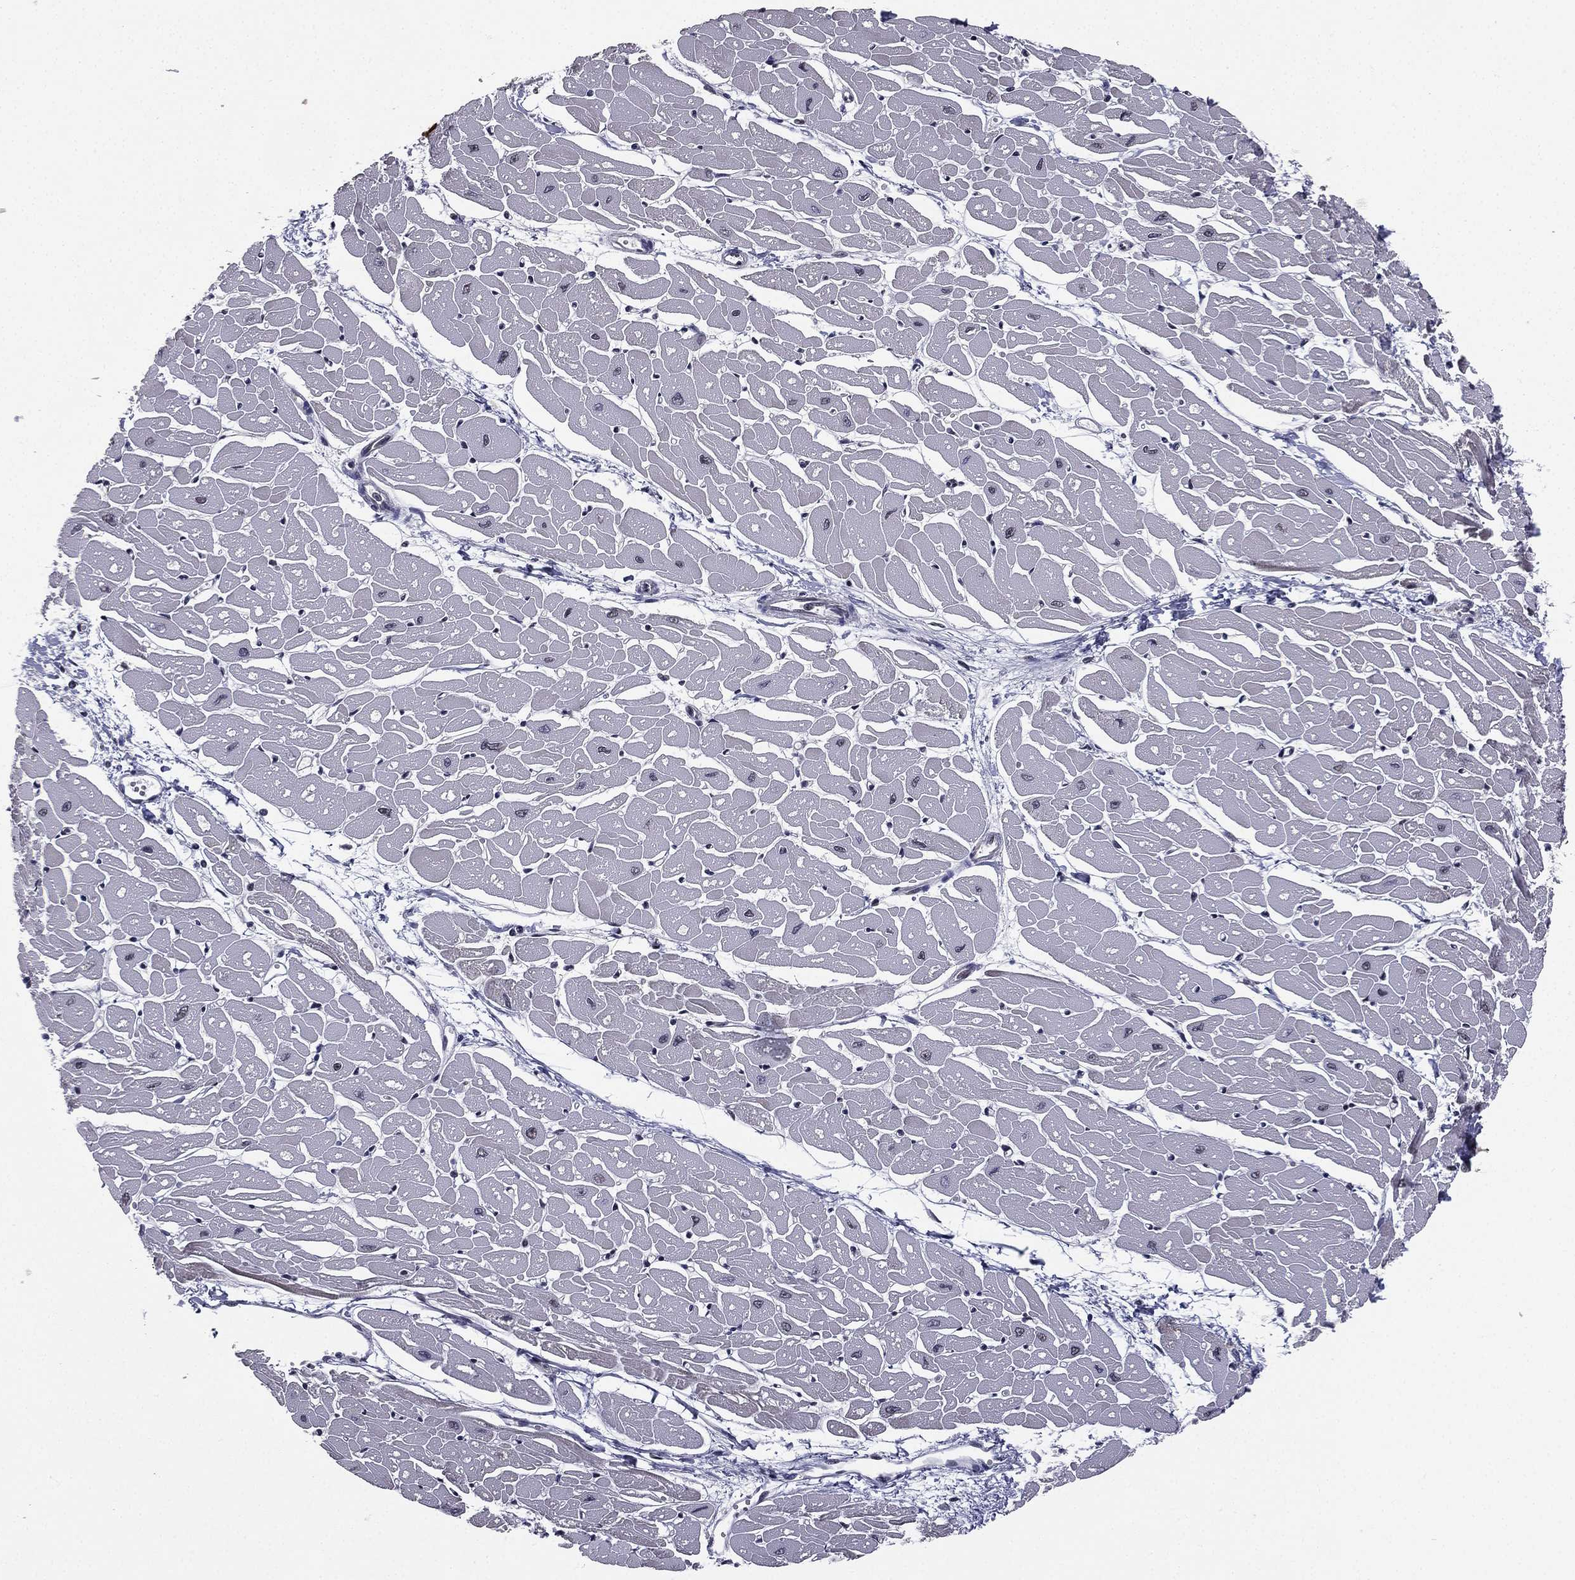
{"staining": {"intensity": "negative", "quantity": "none", "location": "none"}, "tissue": "heart muscle", "cell_type": "Cardiomyocytes", "image_type": "normal", "snomed": [{"axis": "morphology", "description": "Normal tissue, NOS"}, {"axis": "topography", "description": "Heart"}], "caption": "IHC of unremarkable human heart muscle reveals no staining in cardiomyocytes. (Stains: DAB (3,3'-diaminobenzidine) immunohistochemistry with hematoxylin counter stain, Microscopy: brightfield microscopy at high magnification).", "gene": "RARB", "patient": {"sex": "male", "age": 57}}